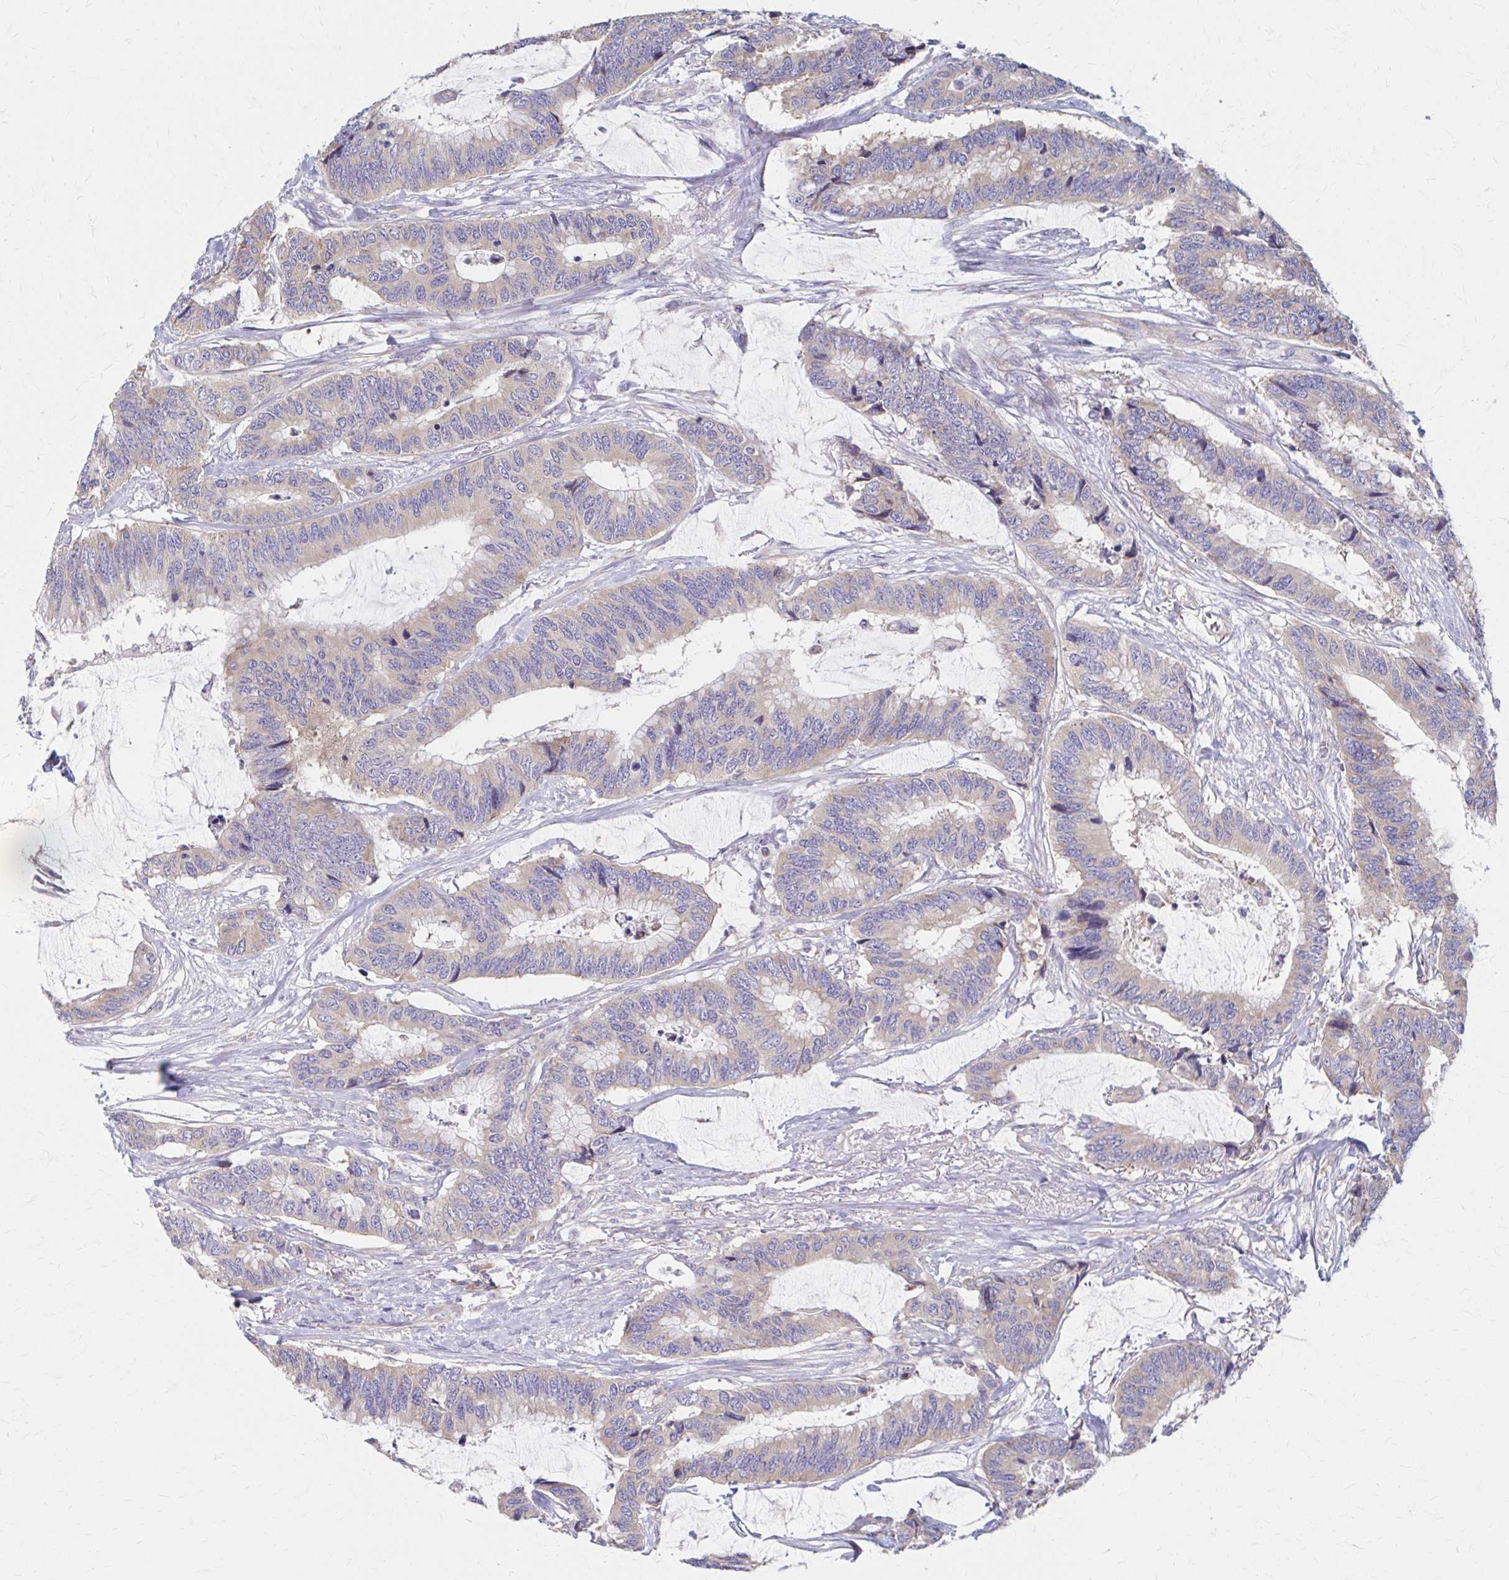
{"staining": {"intensity": "negative", "quantity": "none", "location": "none"}, "tissue": "colorectal cancer", "cell_type": "Tumor cells", "image_type": "cancer", "snomed": [{"axis": "morphology", "description": "Adenocarcinoma, NOS"}, {"axis": "topography", "description": "Rectum"}], "caption": "Immunohistochemistry image of adenocarcinoma (colorectal) stained for a protein (brown), which displays no expression in tumor cells.", "gene": "RPL27A", "patient": {"sex": "female", "age": 59}}